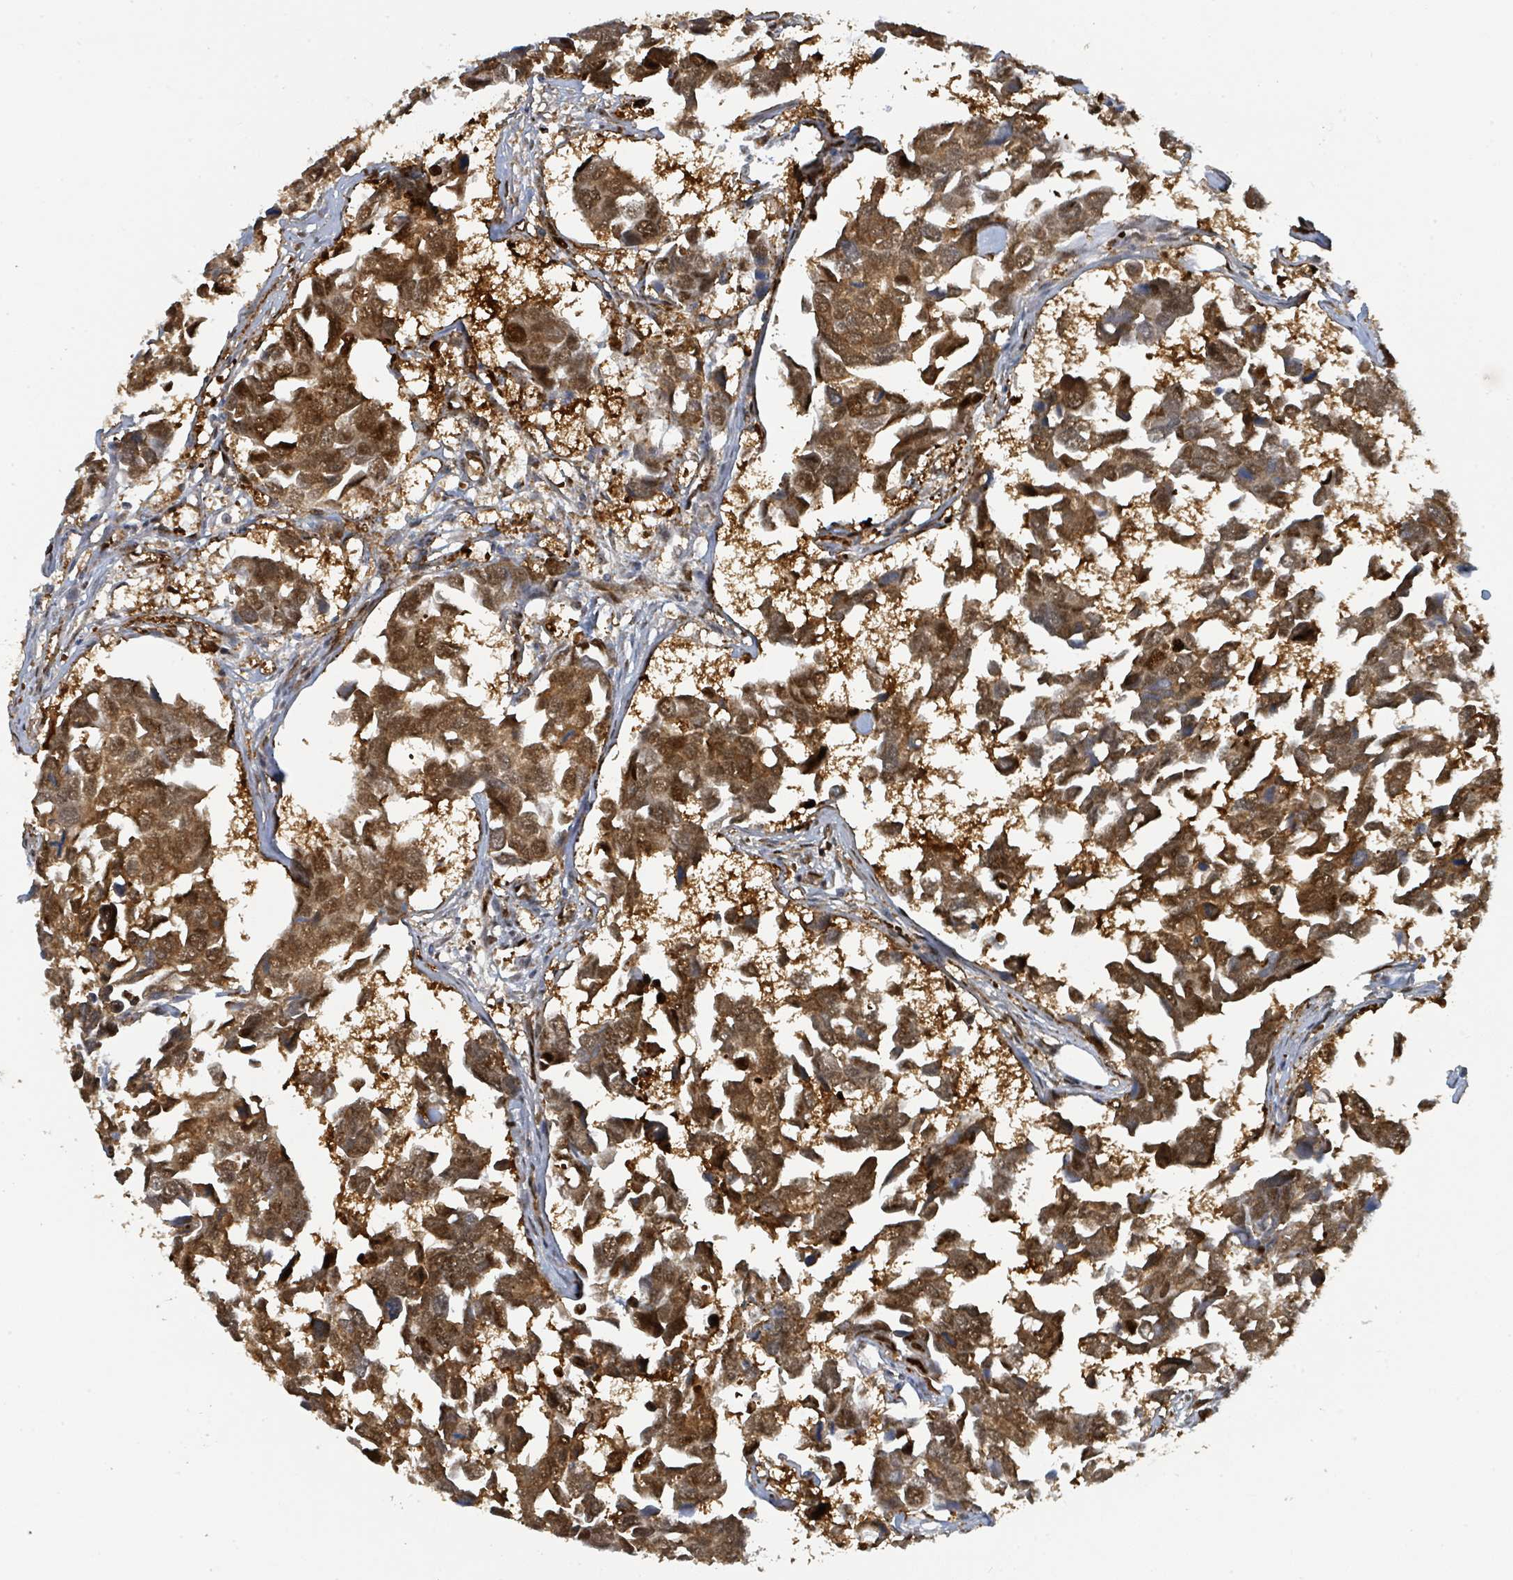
{"staining": {"intensity": "strong", "quantity": ">75%", "location": "cytoplasmic/membranous,nuclear"}, "tissue": "breast cancer", "cell_type": "Tumor cells", "image_type": "cancer", "snomed": [{"axis": "morphology", "description": "Duct carcinoma"}, {"axis": "topography", "description": "Breast"}], "caption": "The immunohistochemical stain highlights strong cytoplasmic/membranous and nuclear expression in tumor cells of breast cancer (invasive ductal carcinoma) tissue.", "gene": "PSMB7", "patient": {"sex": "female", "age": 83}}